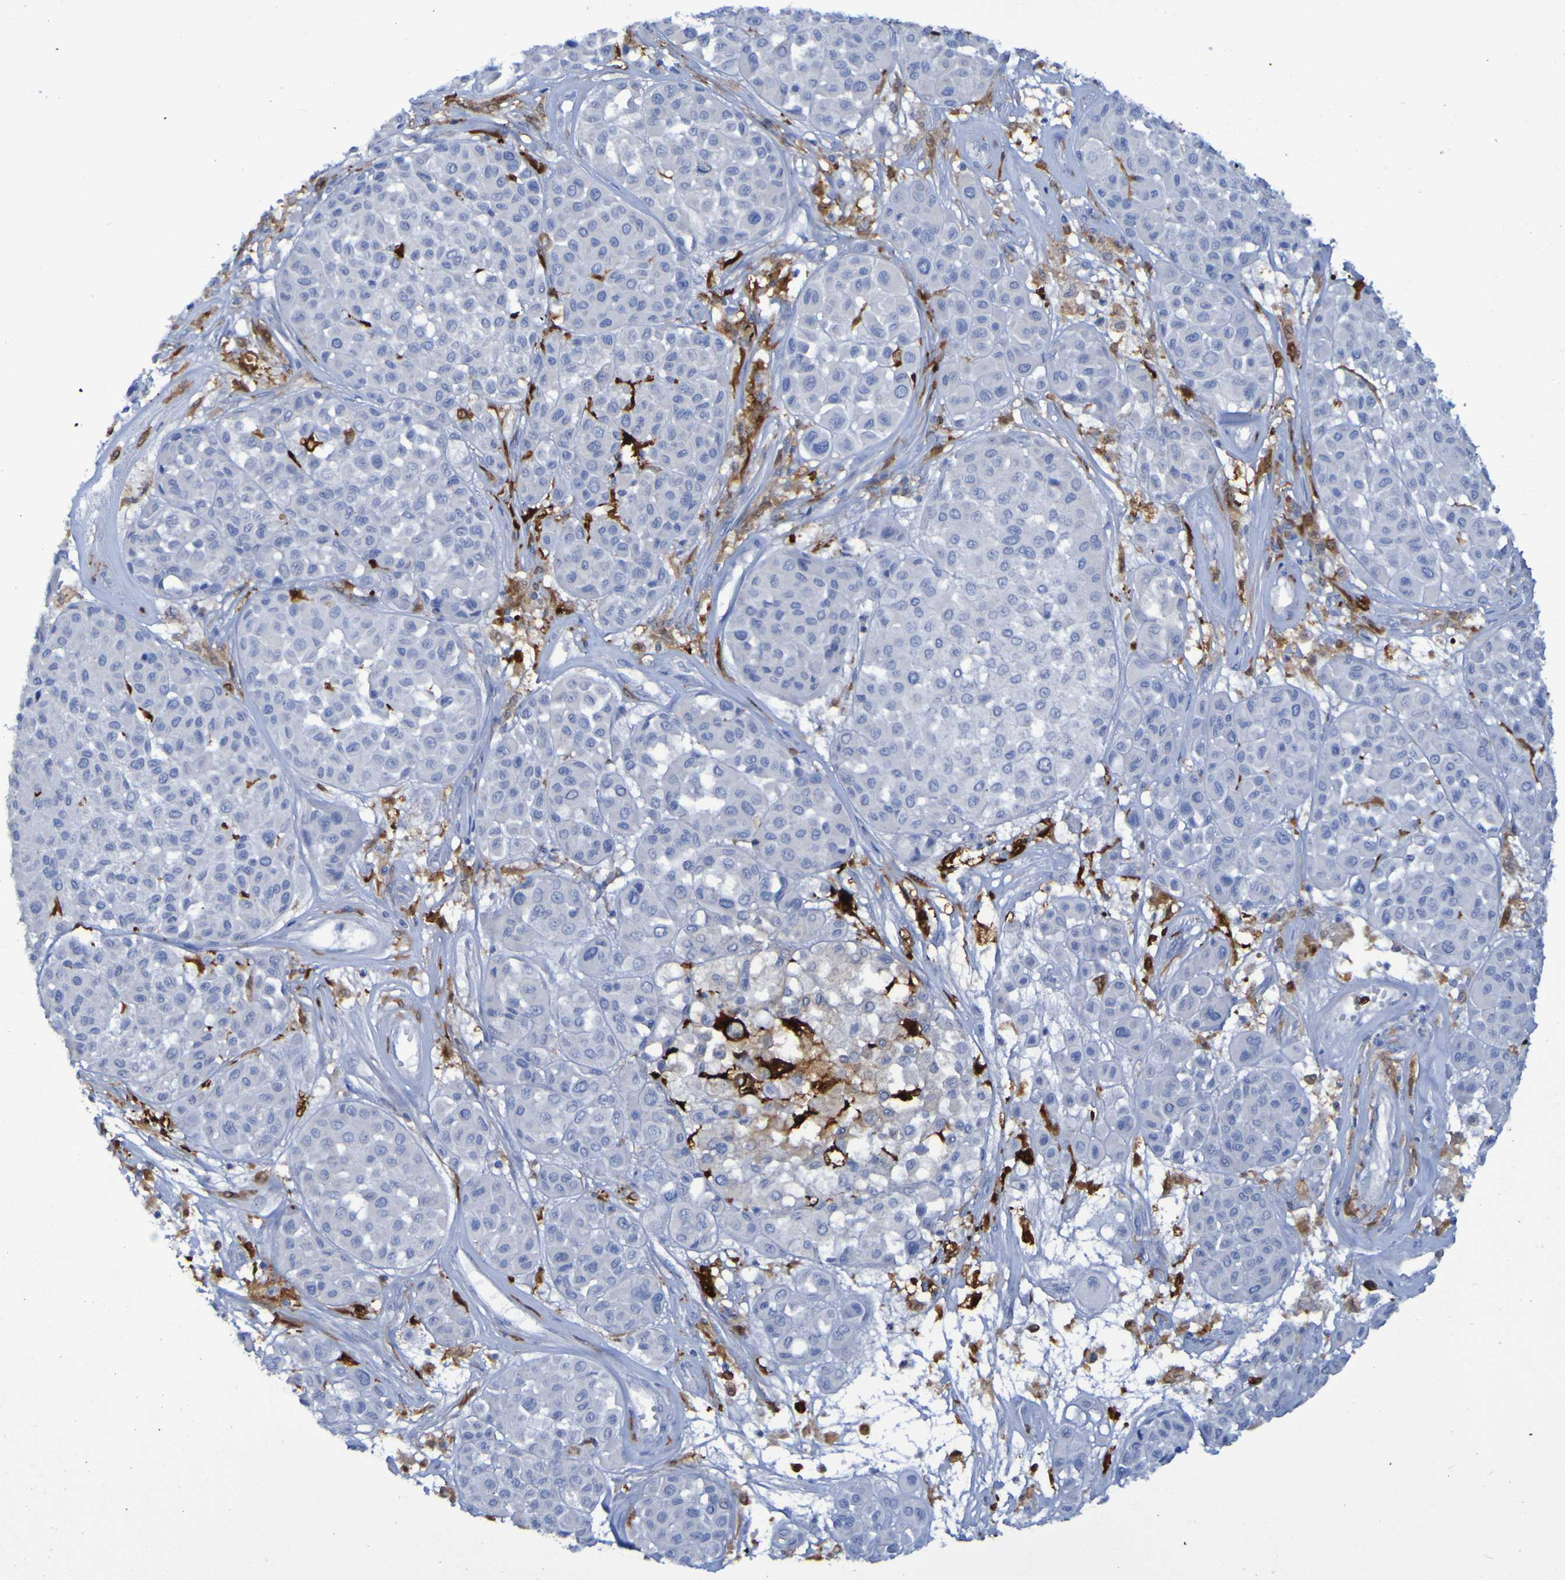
{"staining": {"intensity": "negative", "quantity": "none", "location": "none"}, "tissue": "melanoma", "cell_type": "Tumor cells", "image_type": "cancer", "snomed": [{"axis": "morphology", "description": "Malignant melanoma, Metastatic site"}, {"axis": "topography", "description": "Soft tissue"}], "caption": "There is no significant positivity in tumor cells of melanoma. (DAB (3,3'-diaminobenzidine) IHC visualized using brightfield microscopy, high magnification).", "gene": "MPPE1", "patient": {"sex": "male", "age": 41}}